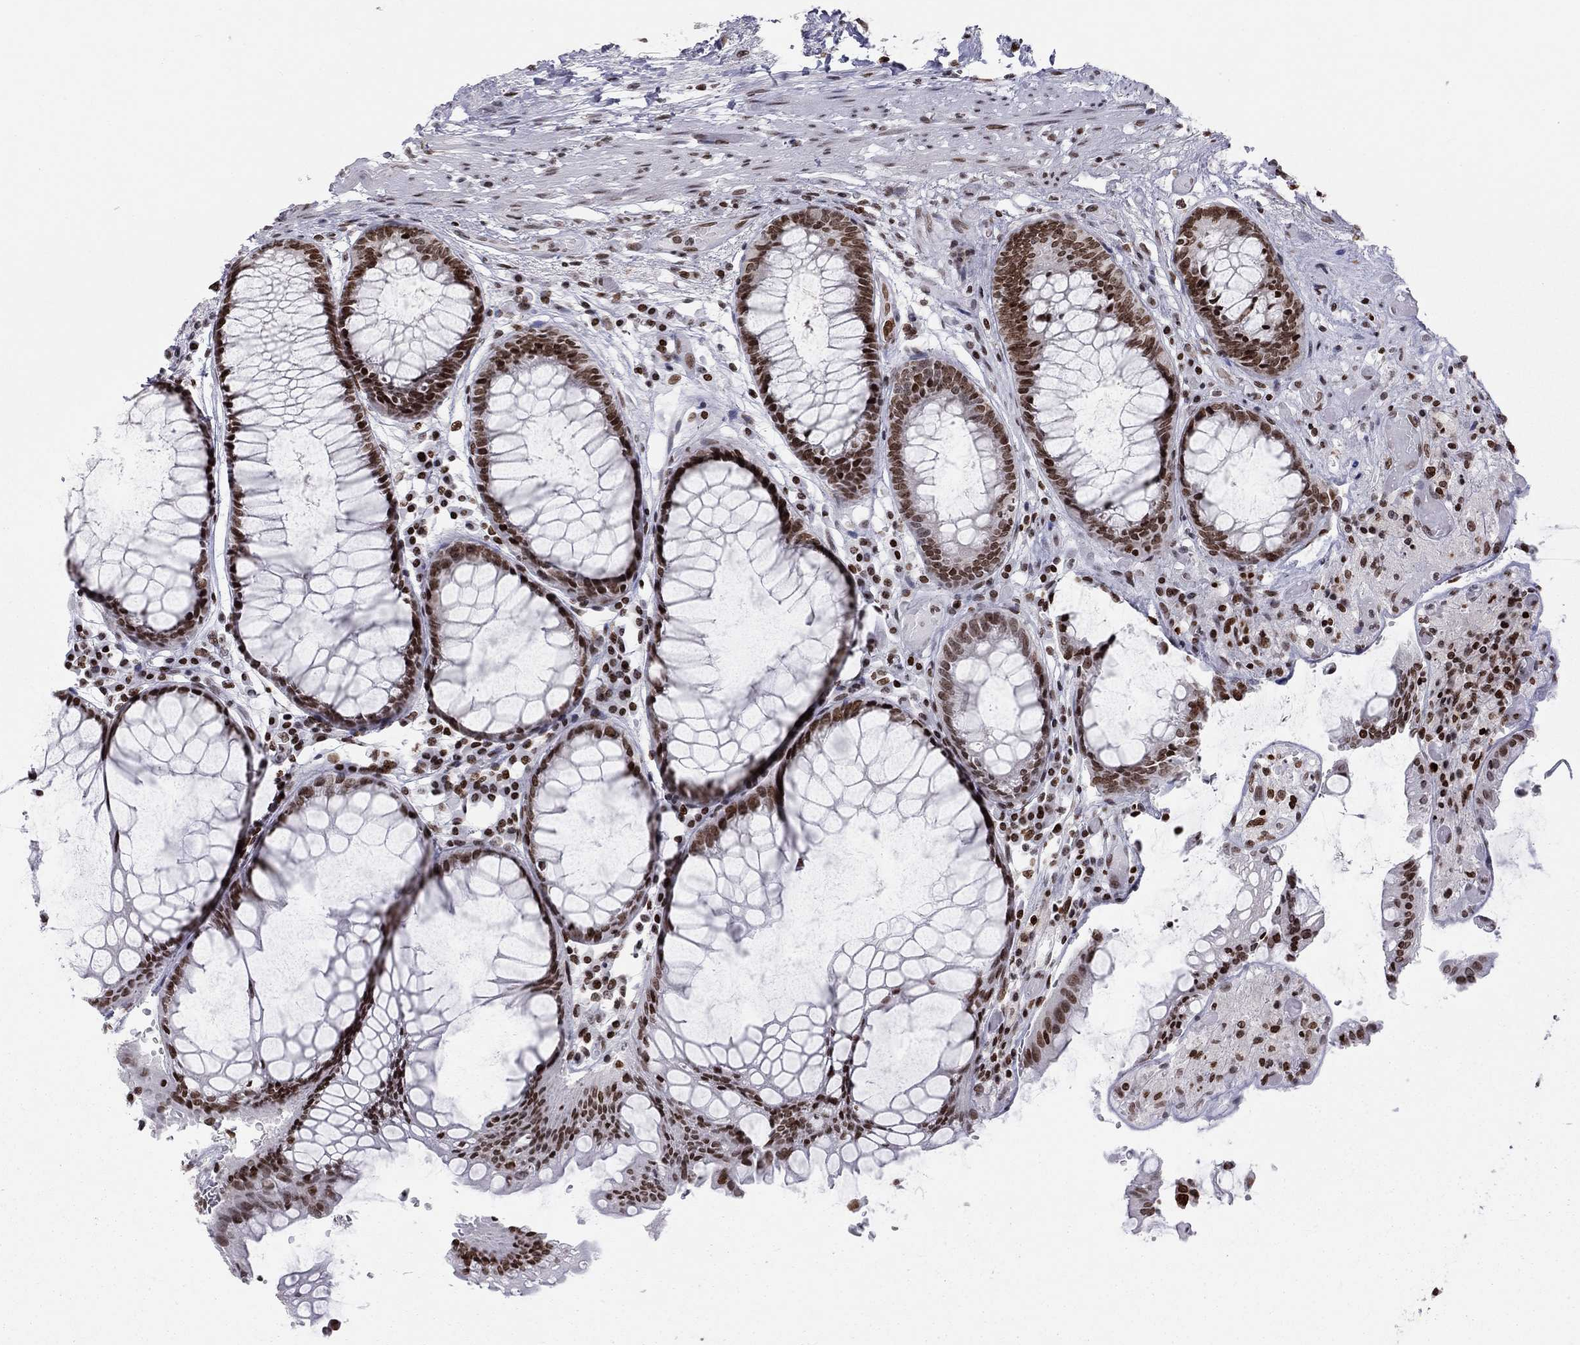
{"staining": {"intensity": "strong", "quantity": ">75%", "location": "nuclear"}, "tissue": "rectum", "cell_type": "Glandular cells", "image_type": "normal", "snomed": [{"axis": "morphology", "description": "Normal tissue, NOS"}, {"axis": "topography", "description": "Rectum"}], "caption": "Rectum stained with IHC demonstrates strong nuclear positivity in approximately >75% of glandular cells.", "gene": "H2AX", "patient": {"sex": "female", "age": 68}}